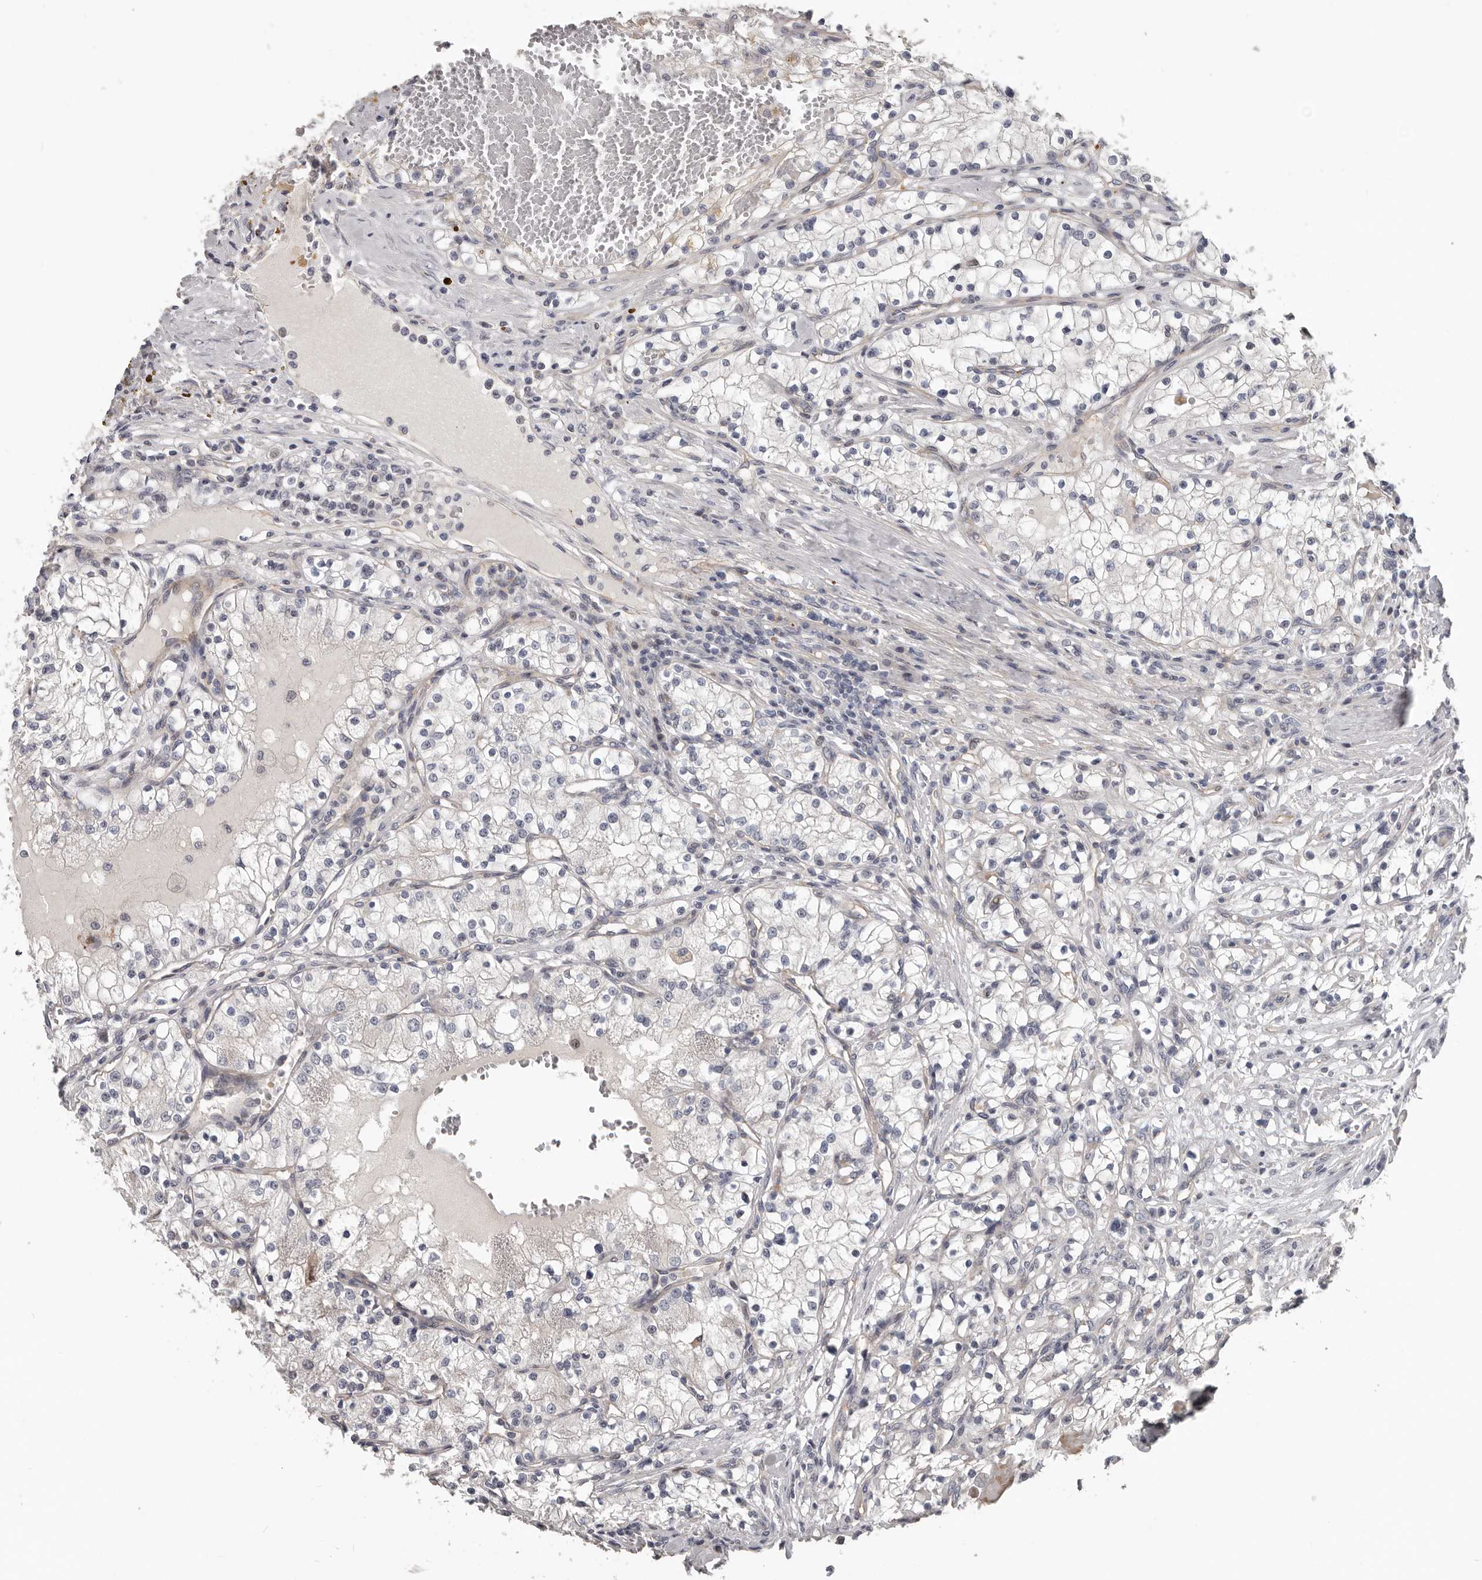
{"staining": {"intensity": "negative", "quantity": "none", "location": "none"}, "tissue": "renal cancer", "cell_type": "Tumor cells", "image_type": "cancer", "snomed": [{"axis": "morphology", "description": "Normal tissue, NOS"}, {"axis": "morphology", "description": "Adenocarcinoma, NOS"}, {"axis": "topography", "description": "Kidney"}], "caption": "Immunohistochemistry (IHC) histopathology image of renal cancer (adenocarcinoma) stained for a protein (brown), which reveals no staining in tumor cells.", "gene": "RNF217", "patient": {"sex": "male", "age": 68}}